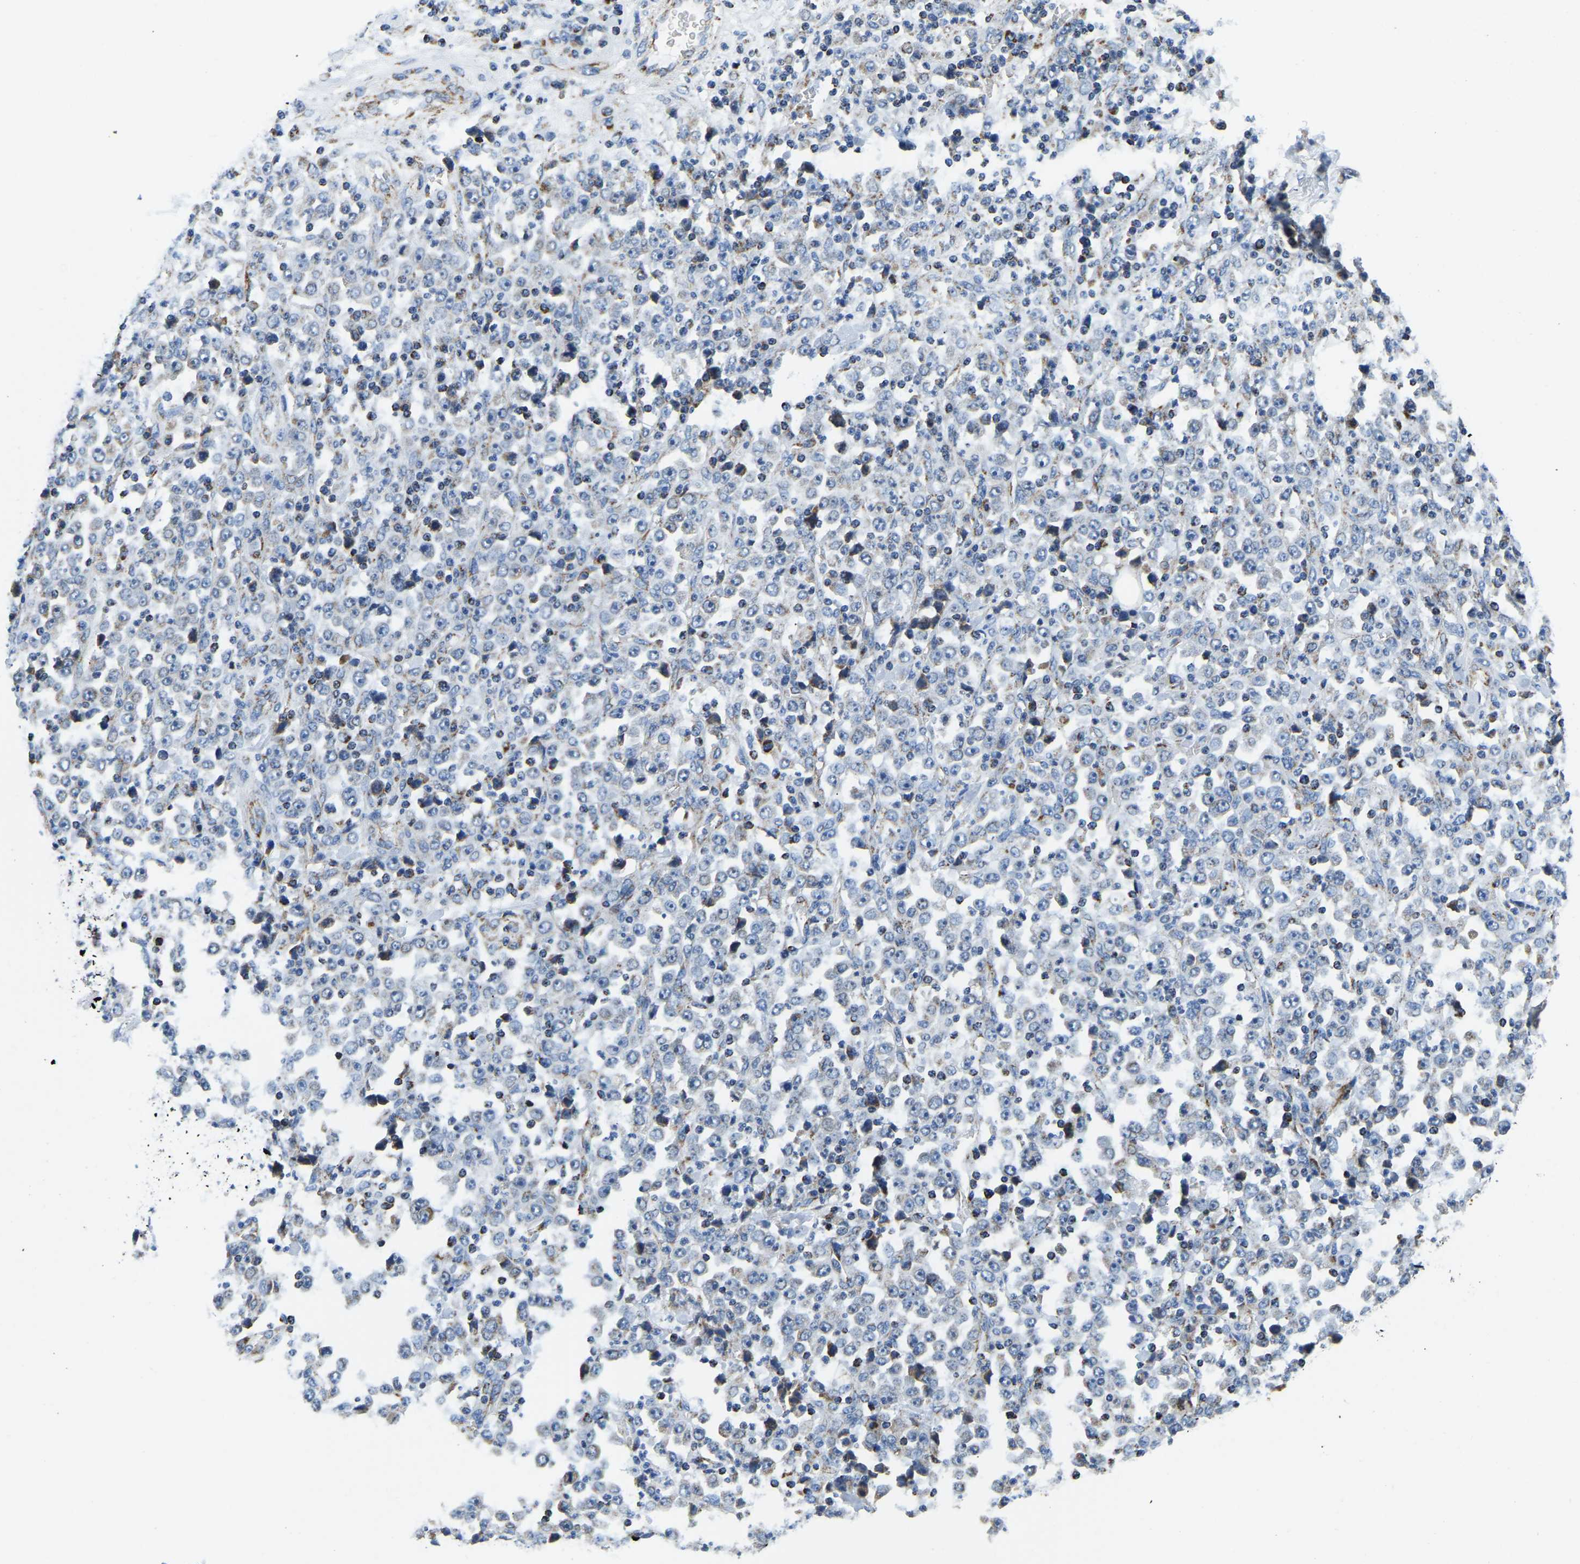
{"staining": {"intensity": "negative", "quantity": "none", "location": "none"}, "tissue": "stomach cancer", "cell_type": "Tumor cells", "image_type": "cancer", "snomed": [{"axis": "morphology", "description": "Normal tissue, NOS"}, {"axis": "morphology", "description": "Adenocarcinoma, NOS"}, {"axis": "topography", "description": "Stomach, upper"}, {"axis": "topography", "description": "Stomach"}], "caption": "Tumor cells show no significant protein expression in adenocarcinoma (stomach).", "gene": "SFXN1", "patient": {"sex": "male", "age": 59}}